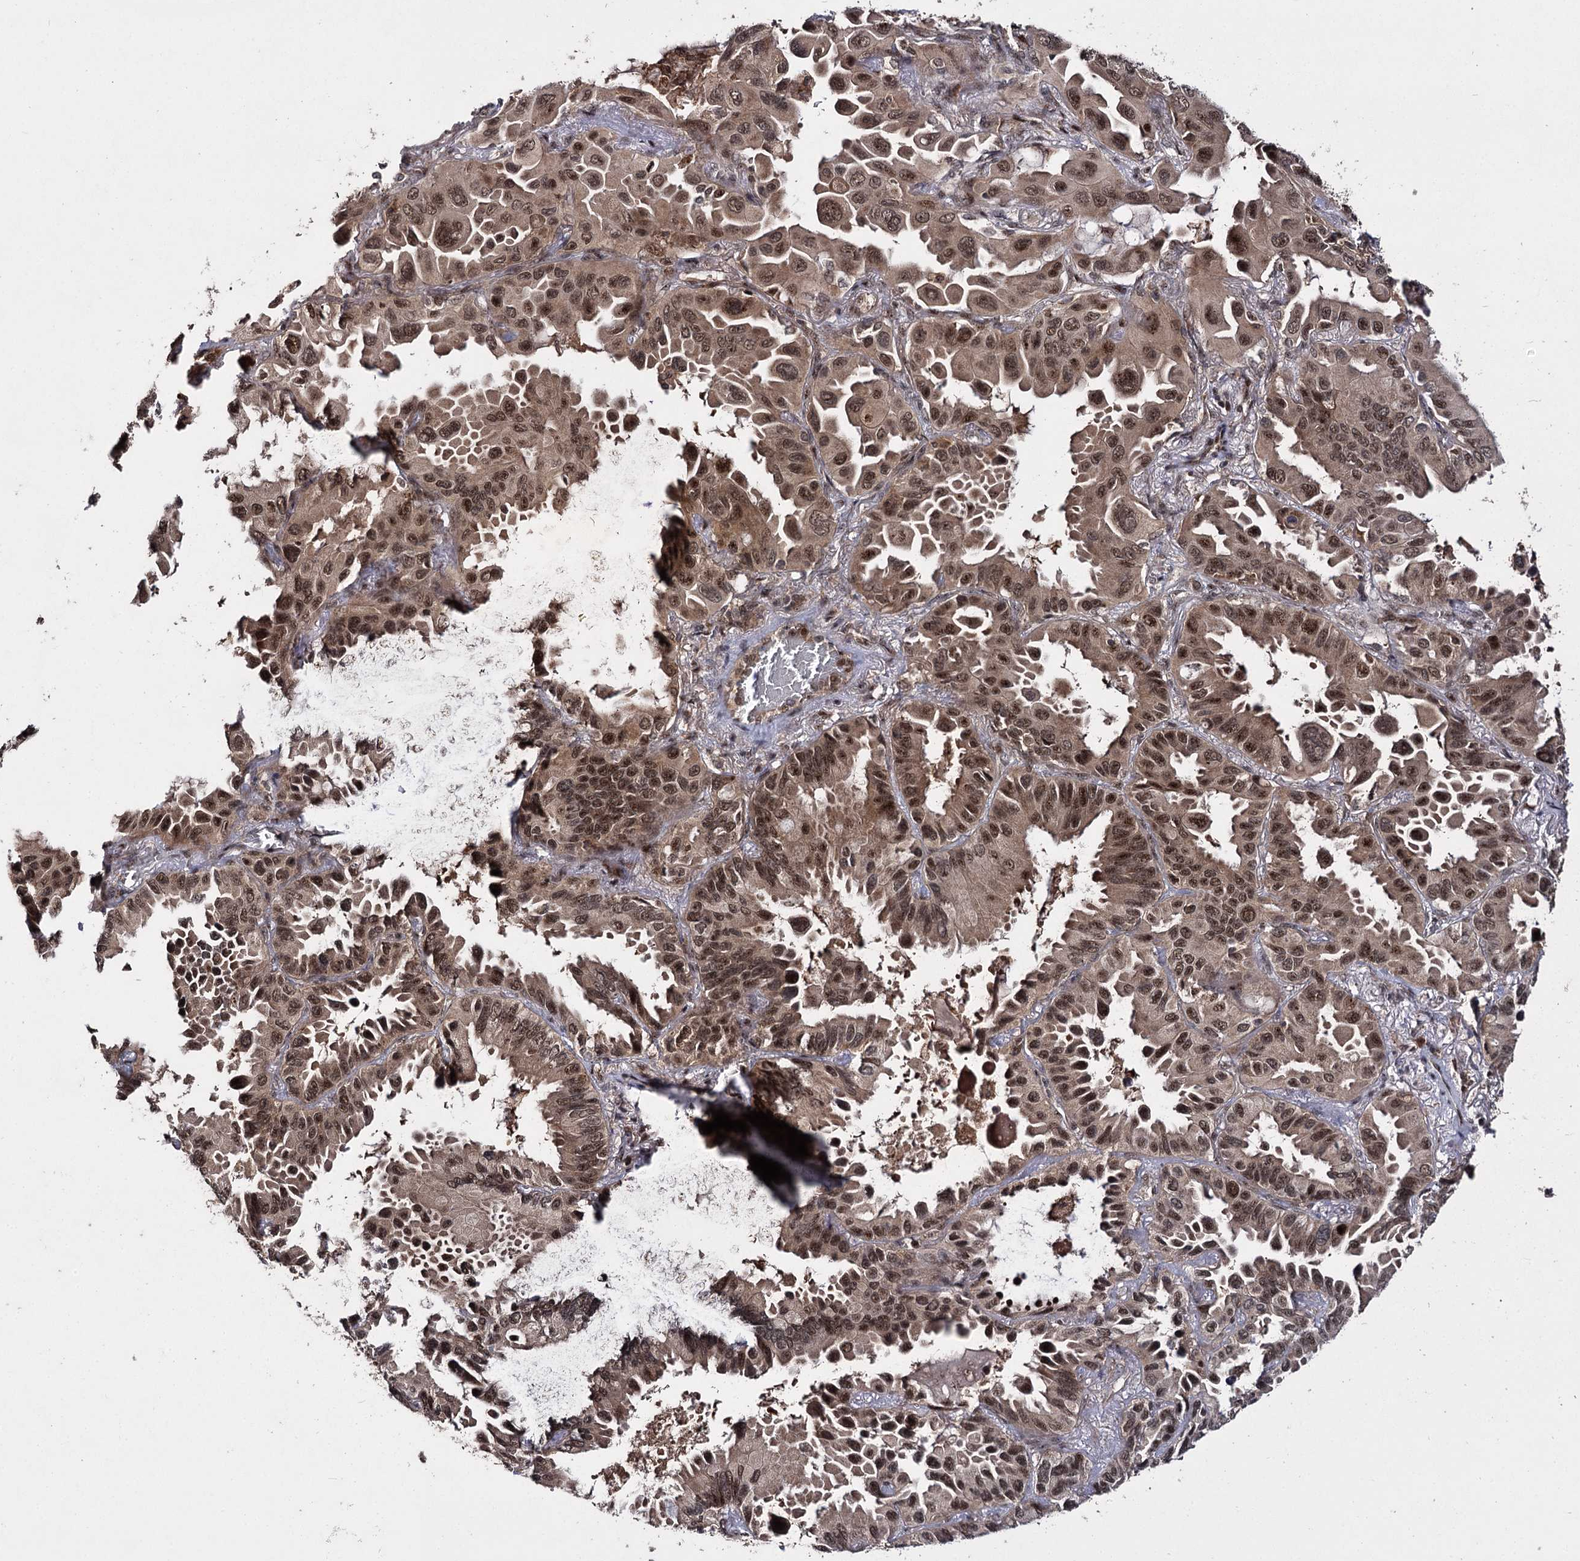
{"staining": {"intensity": "moderate", "quantity": ">75%", "location": "cytoplasmic/membranous,nuclear"}, "tissue": "lung cancer", "cell_type": "Tumor cells", "image_type": "cancer", "snomed": [{"axis": "morphology", "description": "Adenocarcinoma, NOS"}, {"axis": "topography", "description": "Lung"}], "caption": "The micrograph shows a brown stain indicating the presence of a protein in the cytoplasmic/membranous and nuclear of tumor cells in adenocarcinoma (lung). (Brightfield microscopy of DAB IHC at high magnification).", "gene": "MKNK2", "patient": {"sex": "male", "age": 64}}